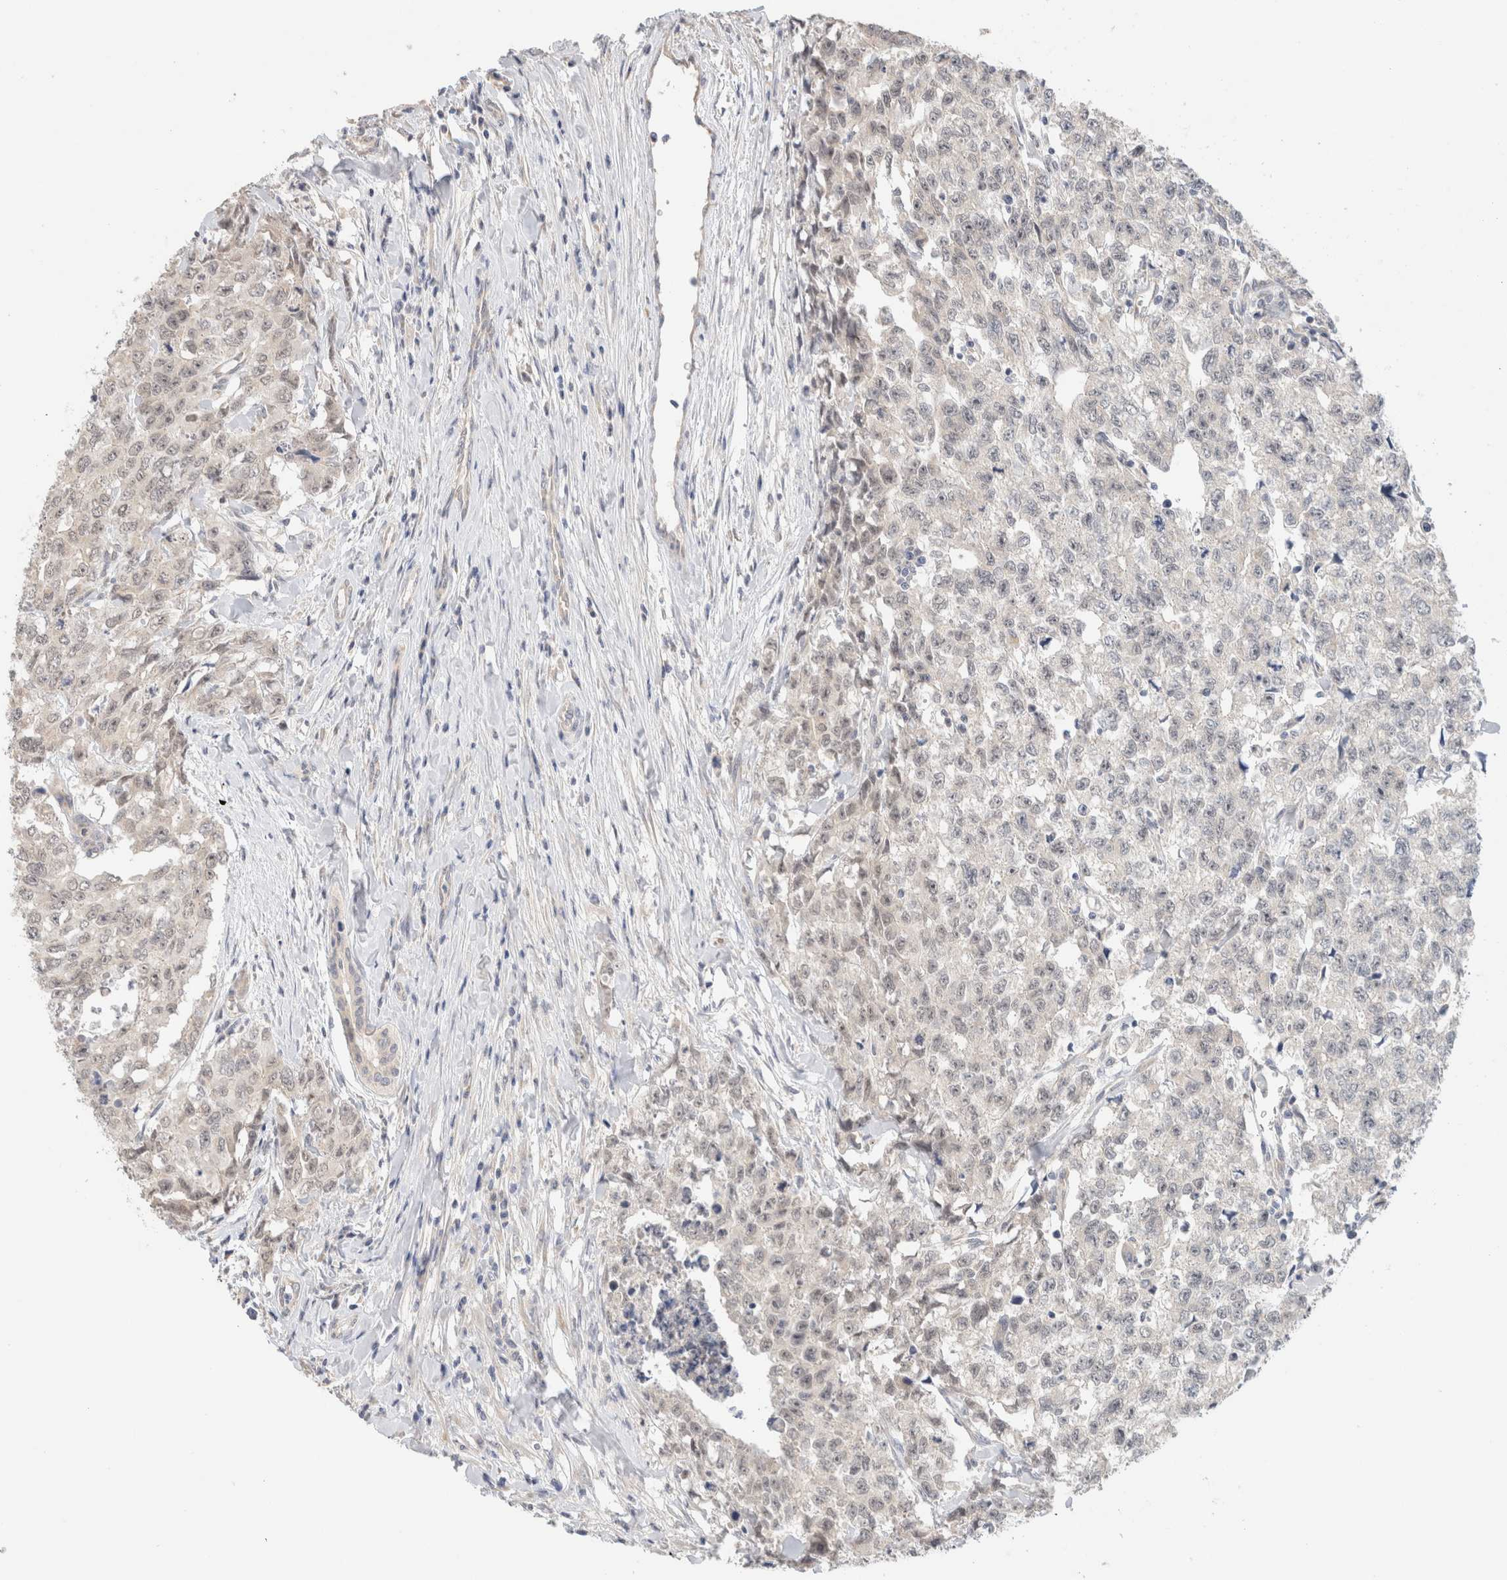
{"staining": {"intensity": "negative", "quantity": "none", "location": "none"}, "tissue": "testis cancer", "cell_type": "Tumor cells", "image_type": "cancer", "snomed": [{"axis": "morphology", "description": "Carcinoma, Embryonal, NOS"}, {"axis": "topography", "description": "Testis"}], "caption": "Tumor cells are negative for brown protein staining in testis cancer (embryonal carcinoma).", "gene": "CA13", "patient": {"sex": "male", "age": 28}}